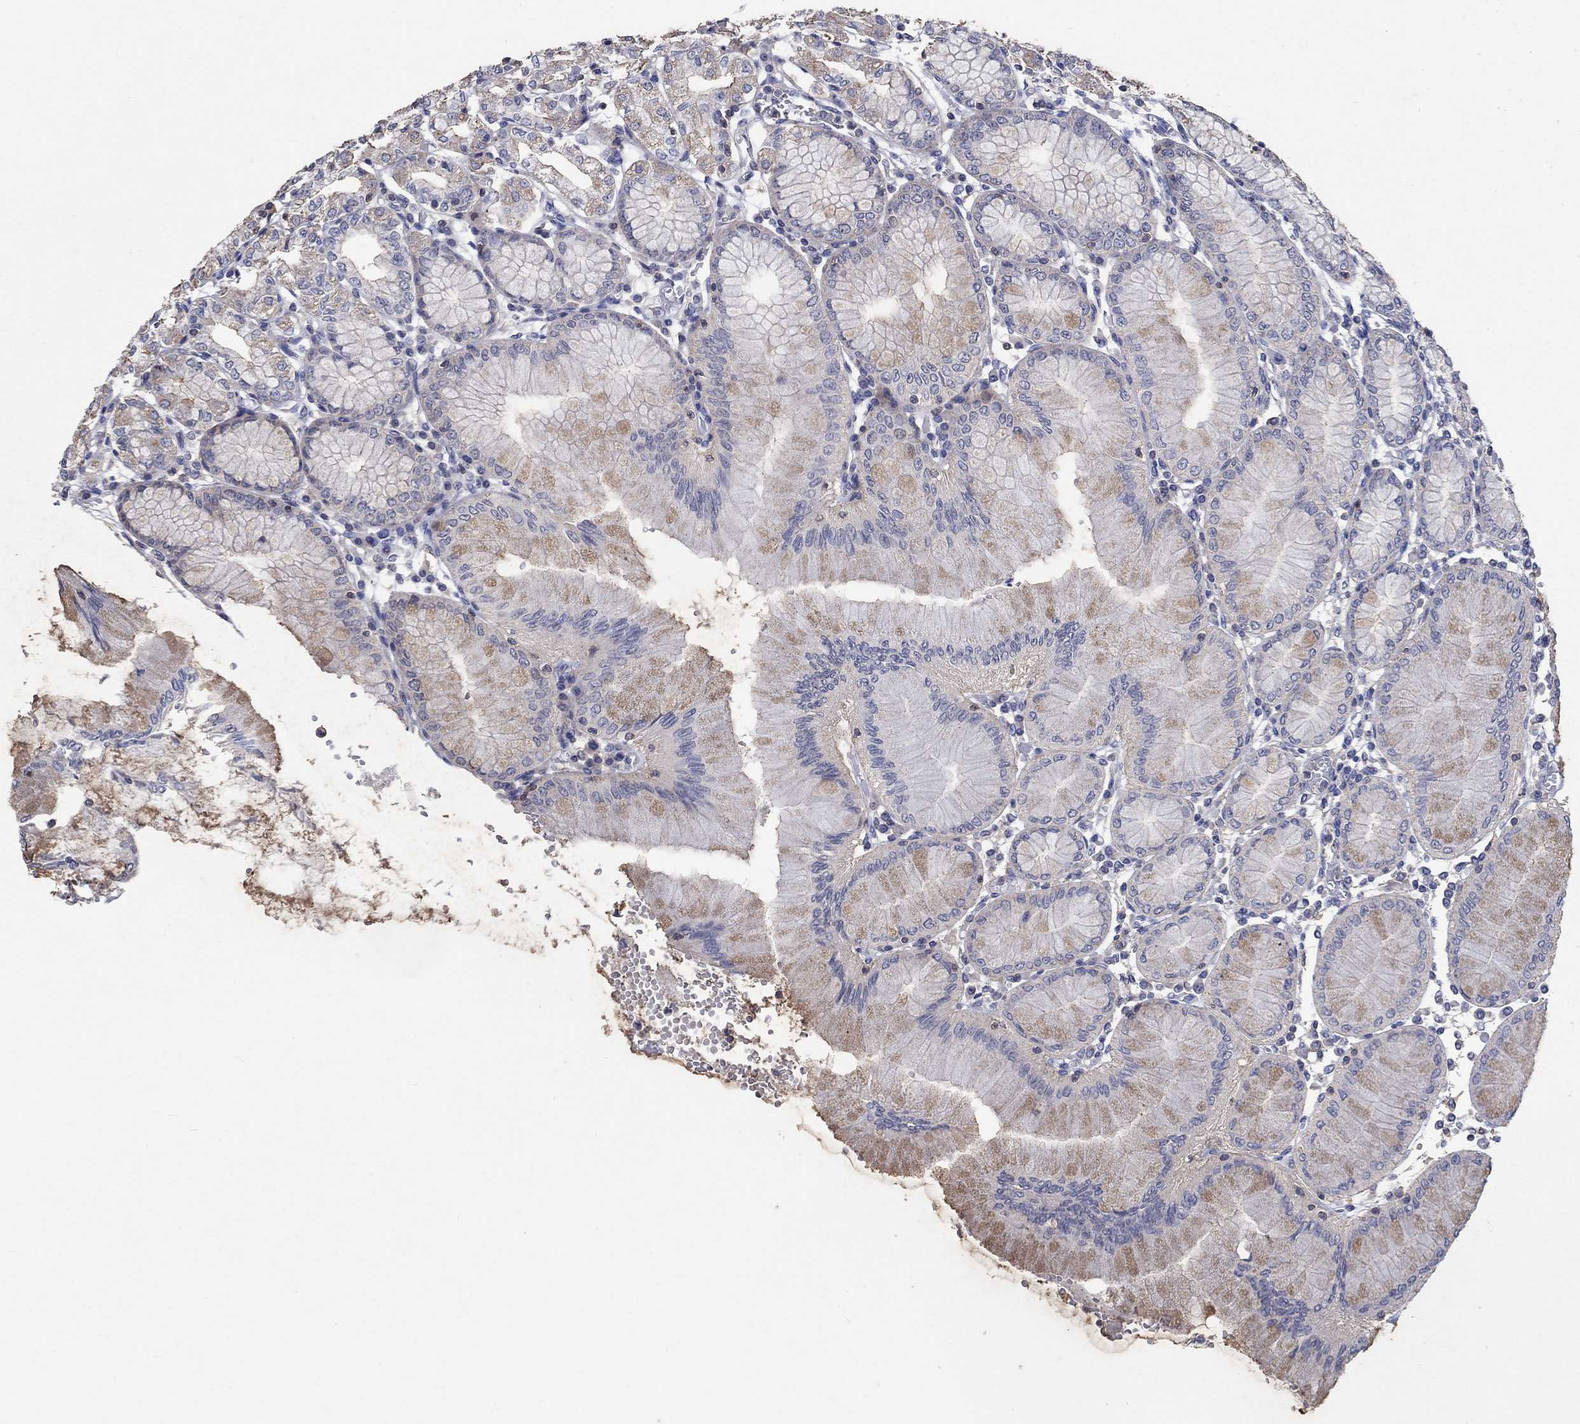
{"staining": {"intensity": "moderate", "quantity": "<25%", "location": "cytoplasmic/membranous"}, "tissue": "stomach", "cell_type": "Glandular cells", "image_type": "normal", "snomed": [{"axis": "morphology", "description": "Normal tissue, NOS"}, {"axis": "topography", "description": "Skeletal muscle"}, {"axis": "topography", "description": "Stomach"}], "caption": "Moderate cytoplasmic/membranous protein positivity is seen in approximately <25% of glandular cells in stomach.", "gene": "TNFAIP8L3", "patient": {"sex": "female", "age": 57}}